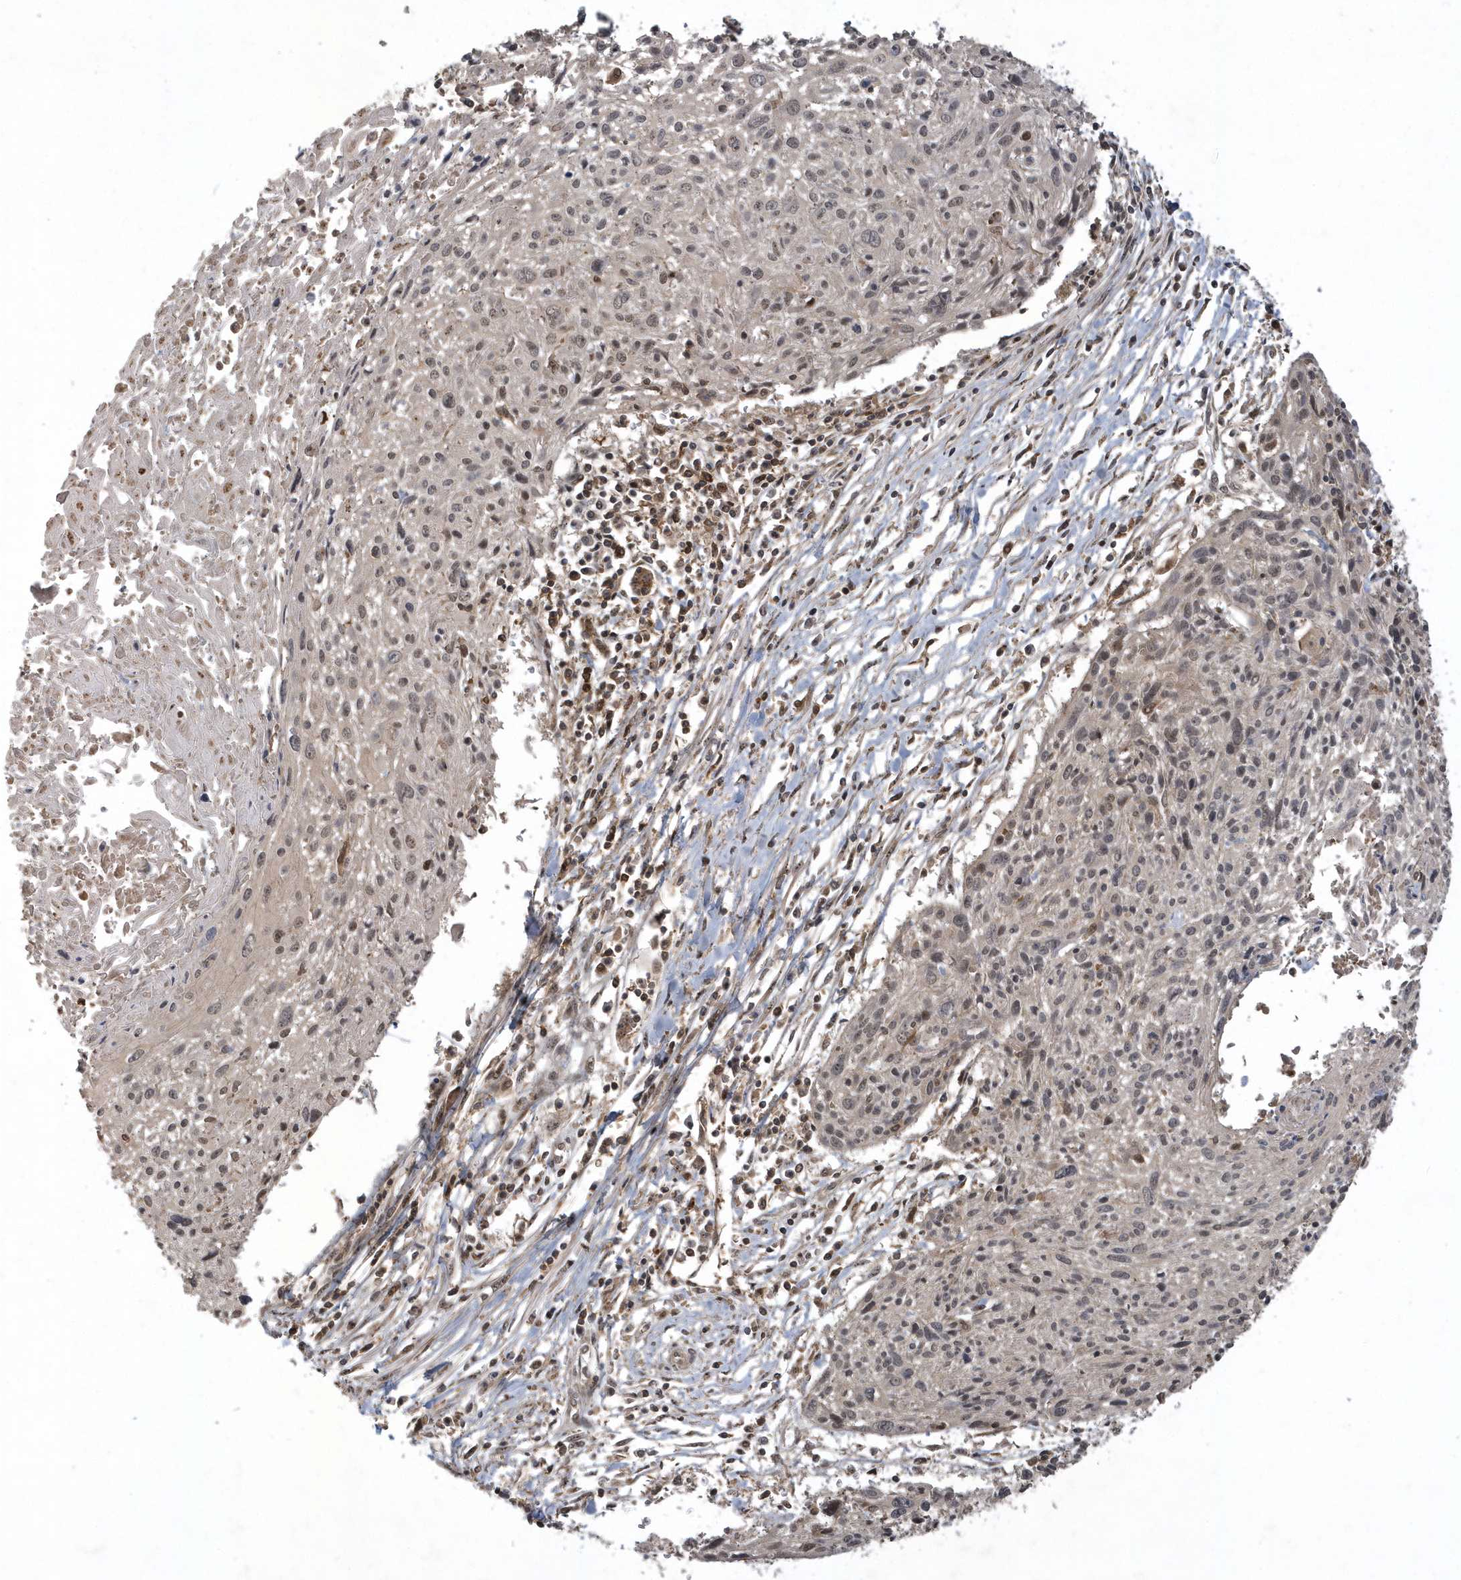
{"staining": {"intensity": "weak", "quantity": "<25%", "location": "nuclear"}, "tissue": "cervical cancer", "cell_type": "Tumor cells", "image_type": "cancer", "snomed": [{"axis": "morphology", "description": "Squamous cell carcinoma, NOS"}, {"axis": "topography", "description": "Cervix"}], "caption": "Cervical cancer was stained to show a protein in brown. There is no significant expression in tumor cells.", "gene": "LACC1", "patient": {"sex": "female", "age": 51}}